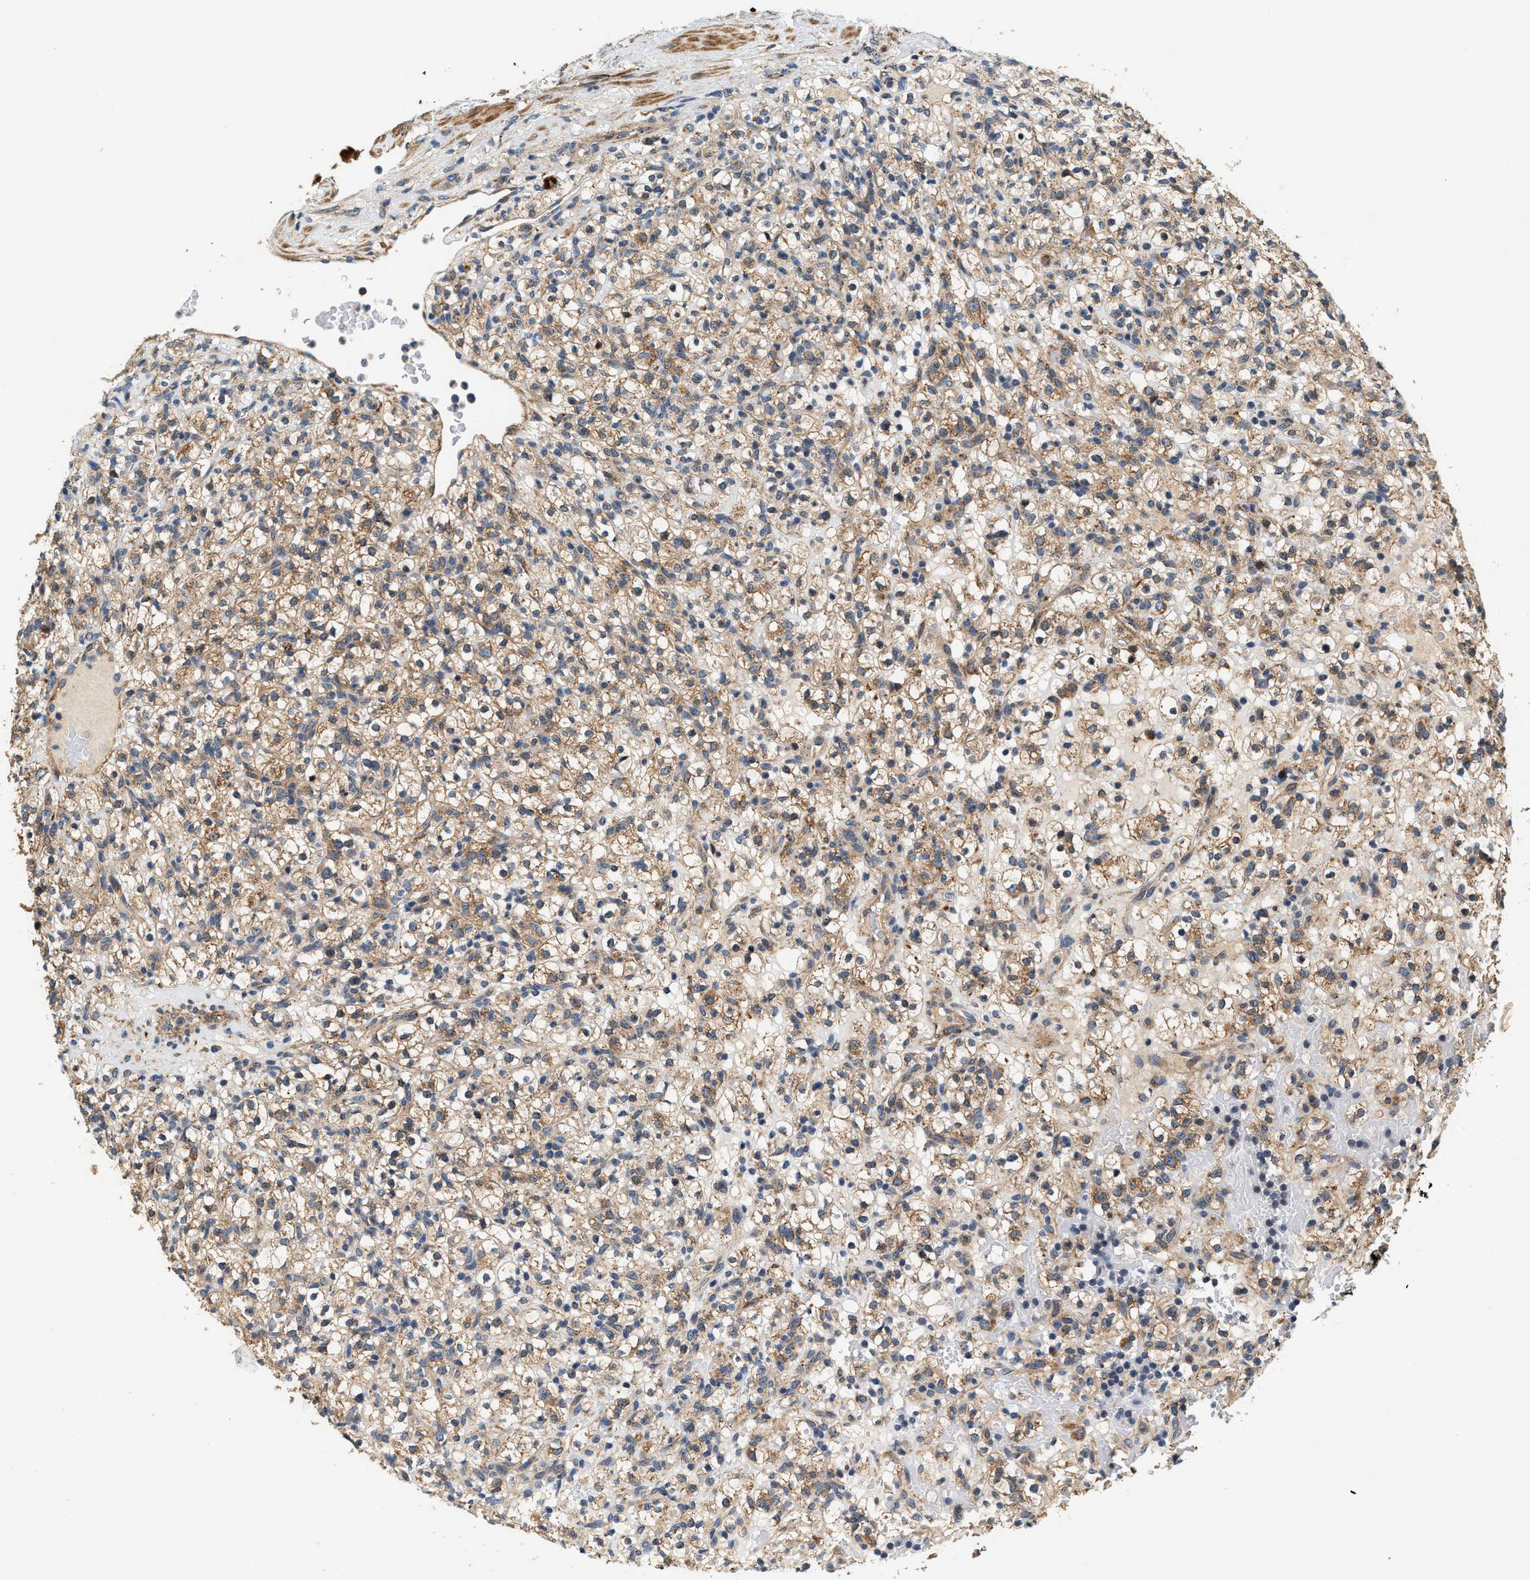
{"staining": {"intensity": "moderate", "quantity": ">75%", "location": "cytoplasmic/membranous"}, "tissue": "renal cancer", "cell_type": "Tumor cells", "image_type": "cancer", "snomed": [{"axis": "morphology", "description": "Normal tissue, NOS"}, {"axis": "morphology", "description": "Adenocarcinoma, NOS"}, {"axis": "topography", "description": "Kidney"}], "caption": "Immunohistochemistry (IHC) (DAB (3,3'-diaminobenzidine)) staining of renal cancer (adenocarcinoma) exhibits moderate cytoplasmic/membranous protein staining in about >75% of tumor cells.", "gene": "DUSP10", "patient": {"sex": "female", "age": 72}}